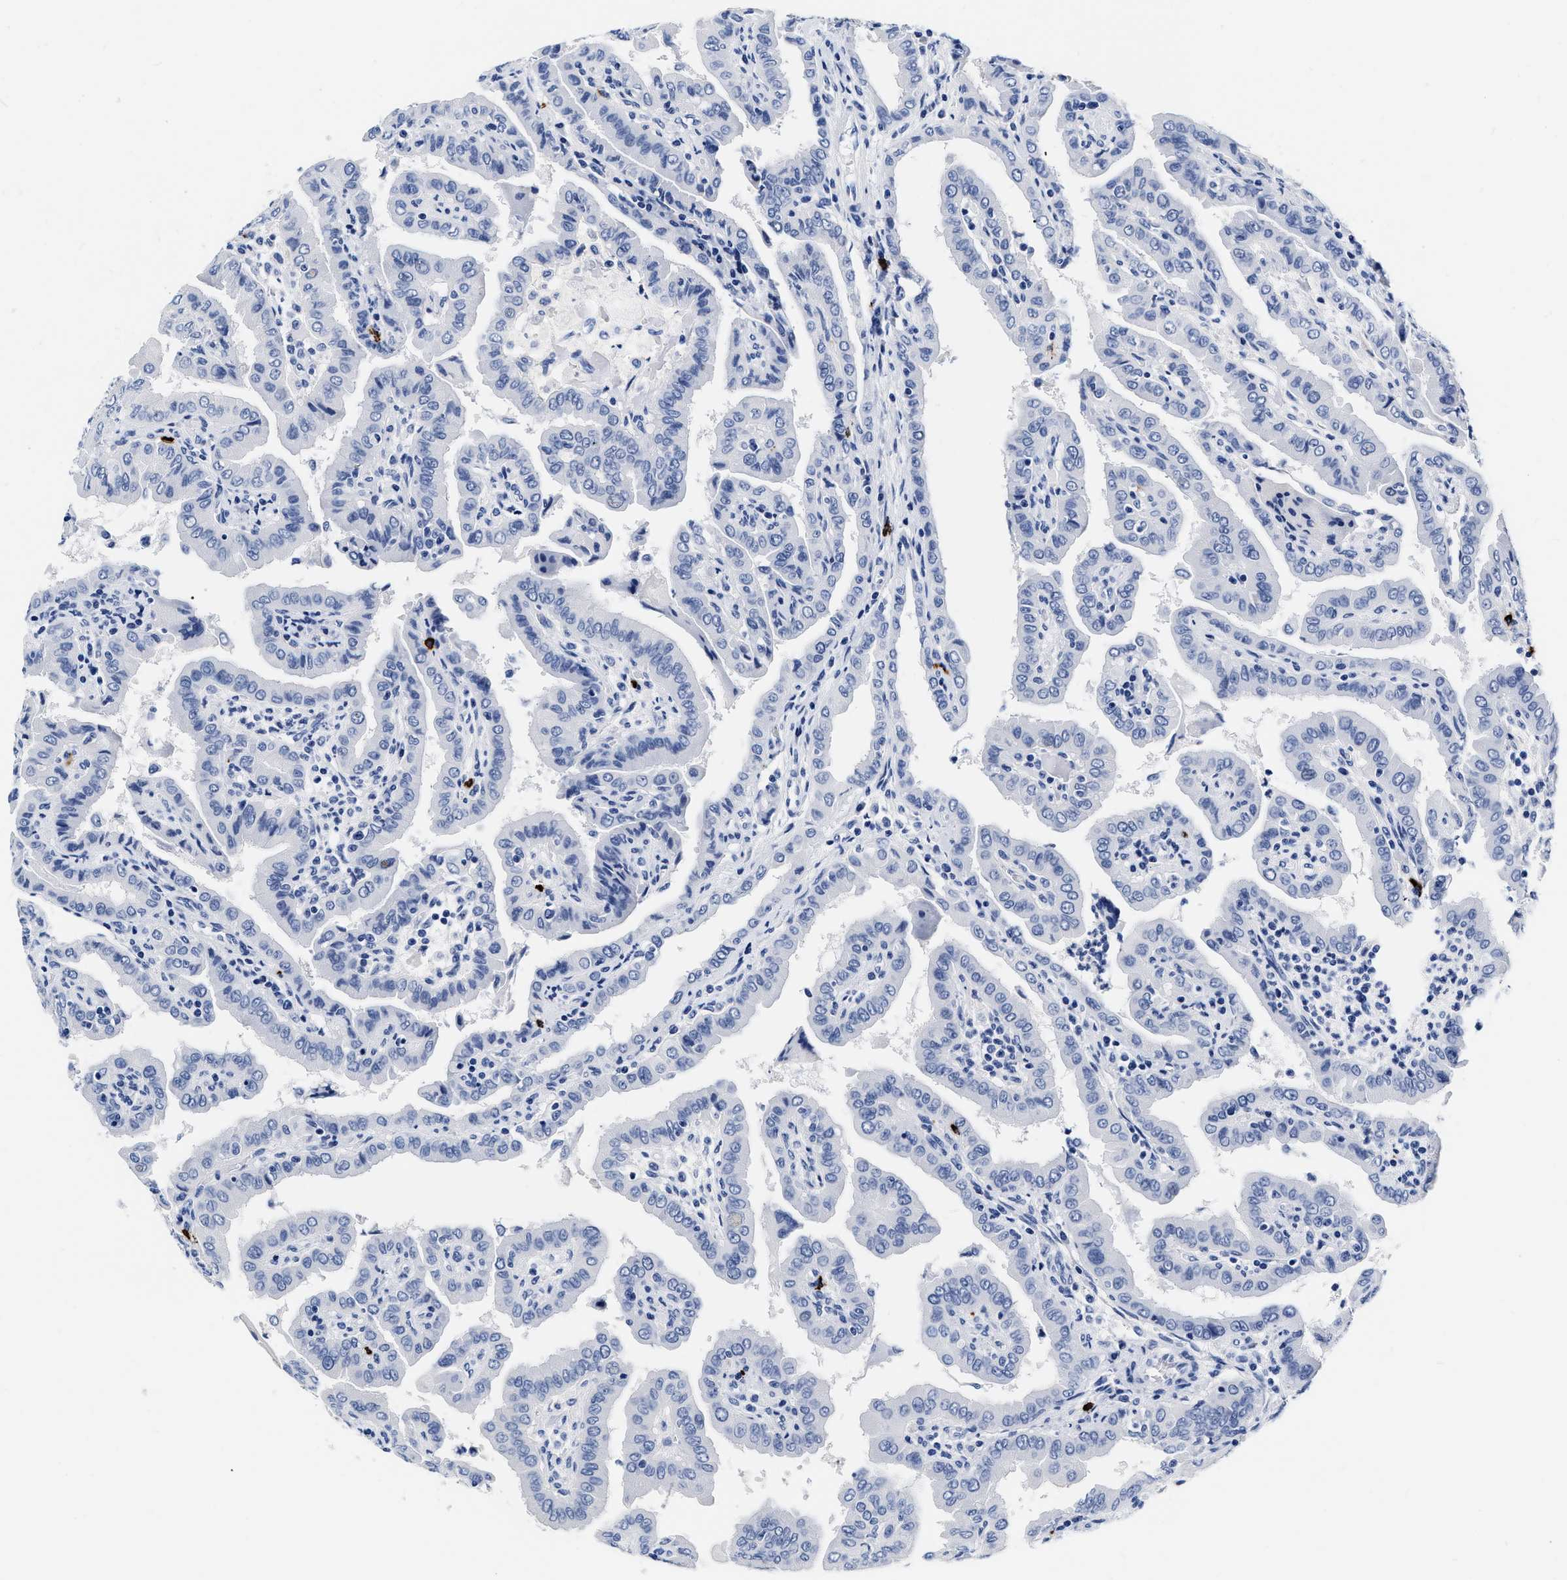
{"staining": {"intensity": "negative", "quantity": "none", "location": "none"}, "tissue": "thyroid cancer", "cell_type": "Tumor cells", "image_type": "cancer", "snomed": [{"axis": "morphology", "description": "Papillary adenocarcinoma, NOS"}, {"axis": "topography", "description": "Thyroid gland"}], "caption": "Photomicrograph shows no significant protein staining in tumor cells of thyroid papillary adenocarcinoma.", "gene": "CER1", "patient": {"sex": "male", "age": 33}}